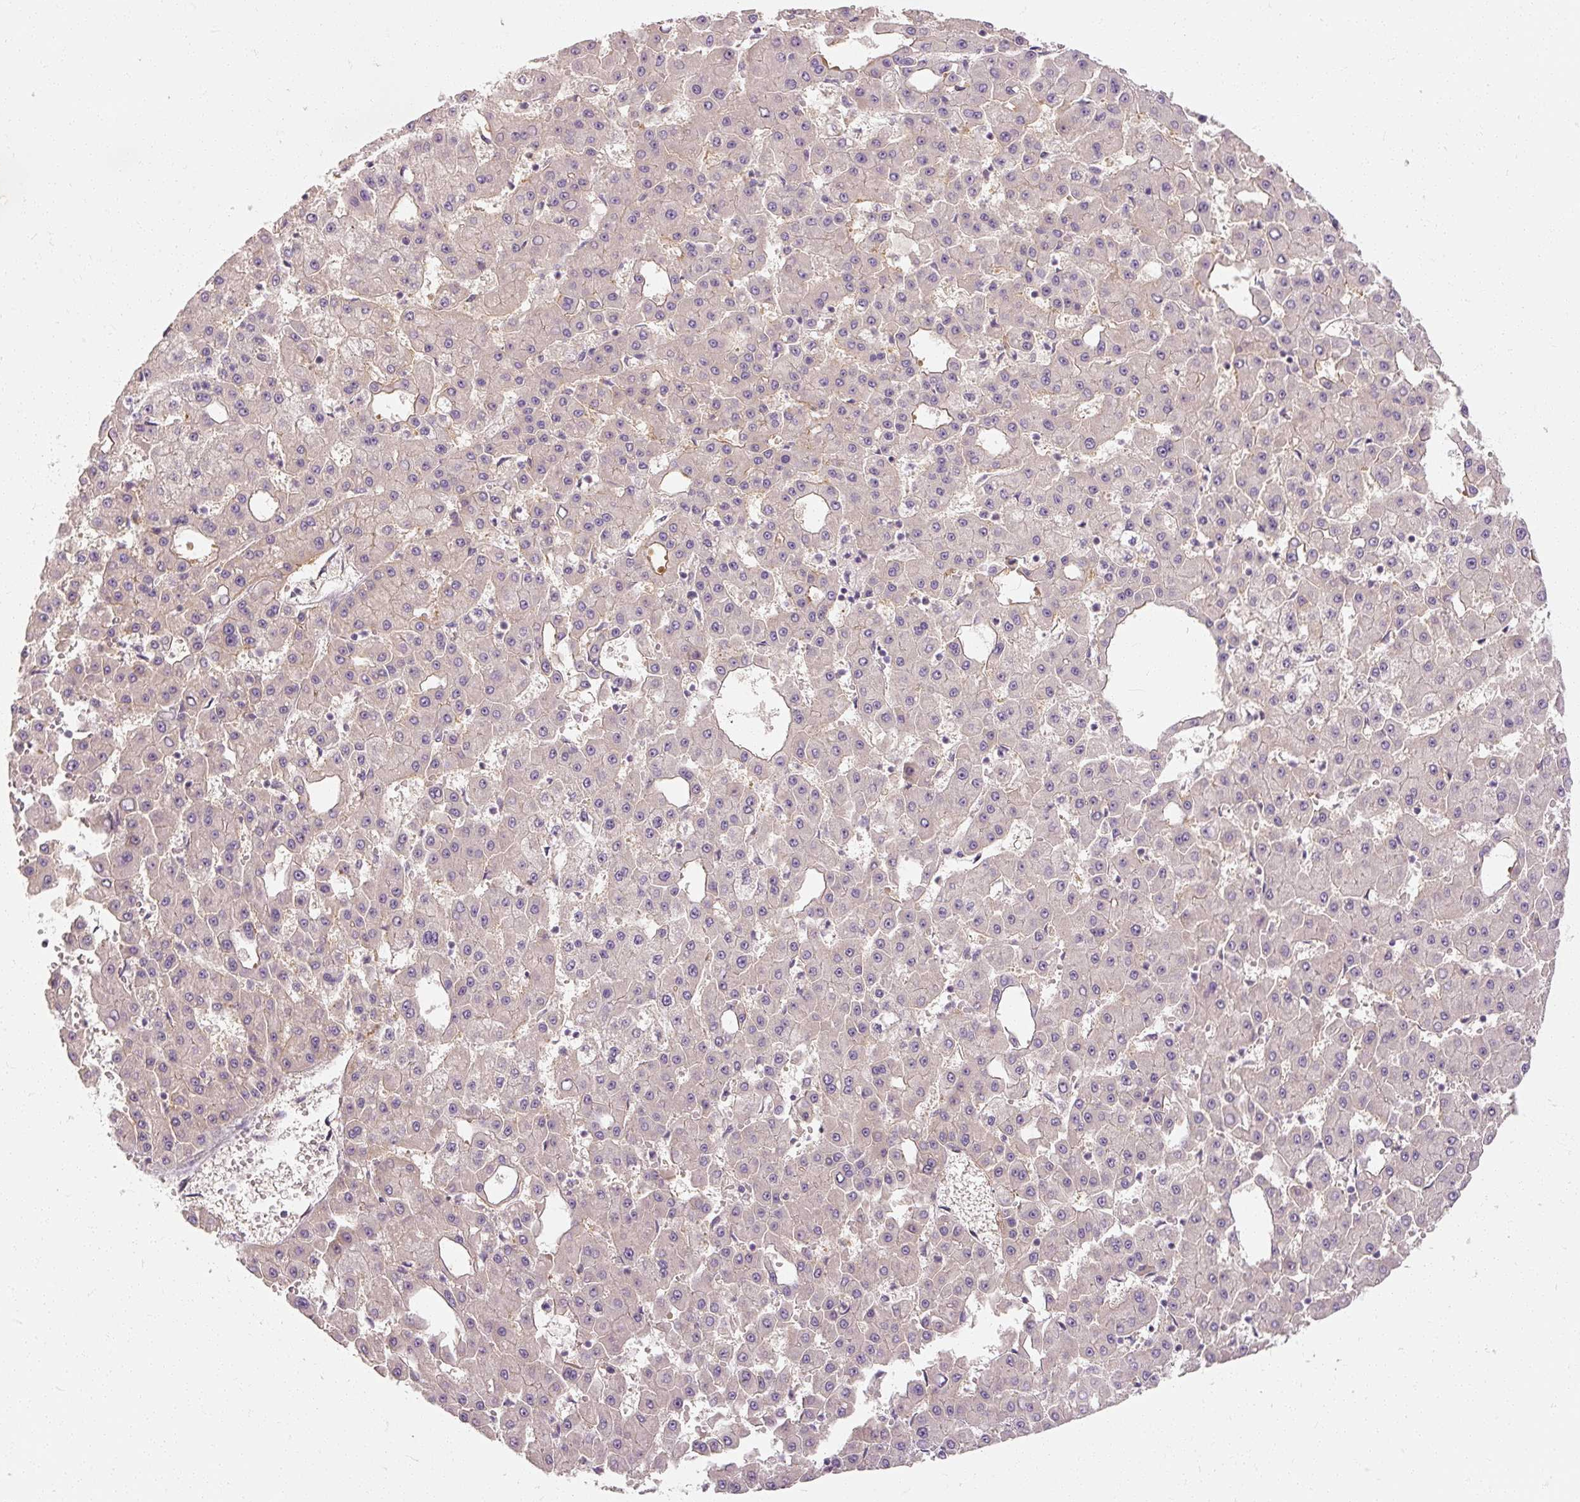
{"staining": {"intensity": "weak", "quantity": "<25%", "location": "cytoplasmic/membranous"}, "tissue": "liver cancer", "cell_type": "Tumor cells", "image_type": "cancer", "snomed": [{"axis": "morphology", "description": "Carcinoma, Hepatocellular, NOS"}, {"axis": "topography", "description": "Liver"}], "caption": "This is an immunohistochemistry micrograph of human liver hepatocellular carcinoma. There is no expression in tumor cells.", "gene": "RB1CC1", "patient": {"sex": "male", "age": 47}}